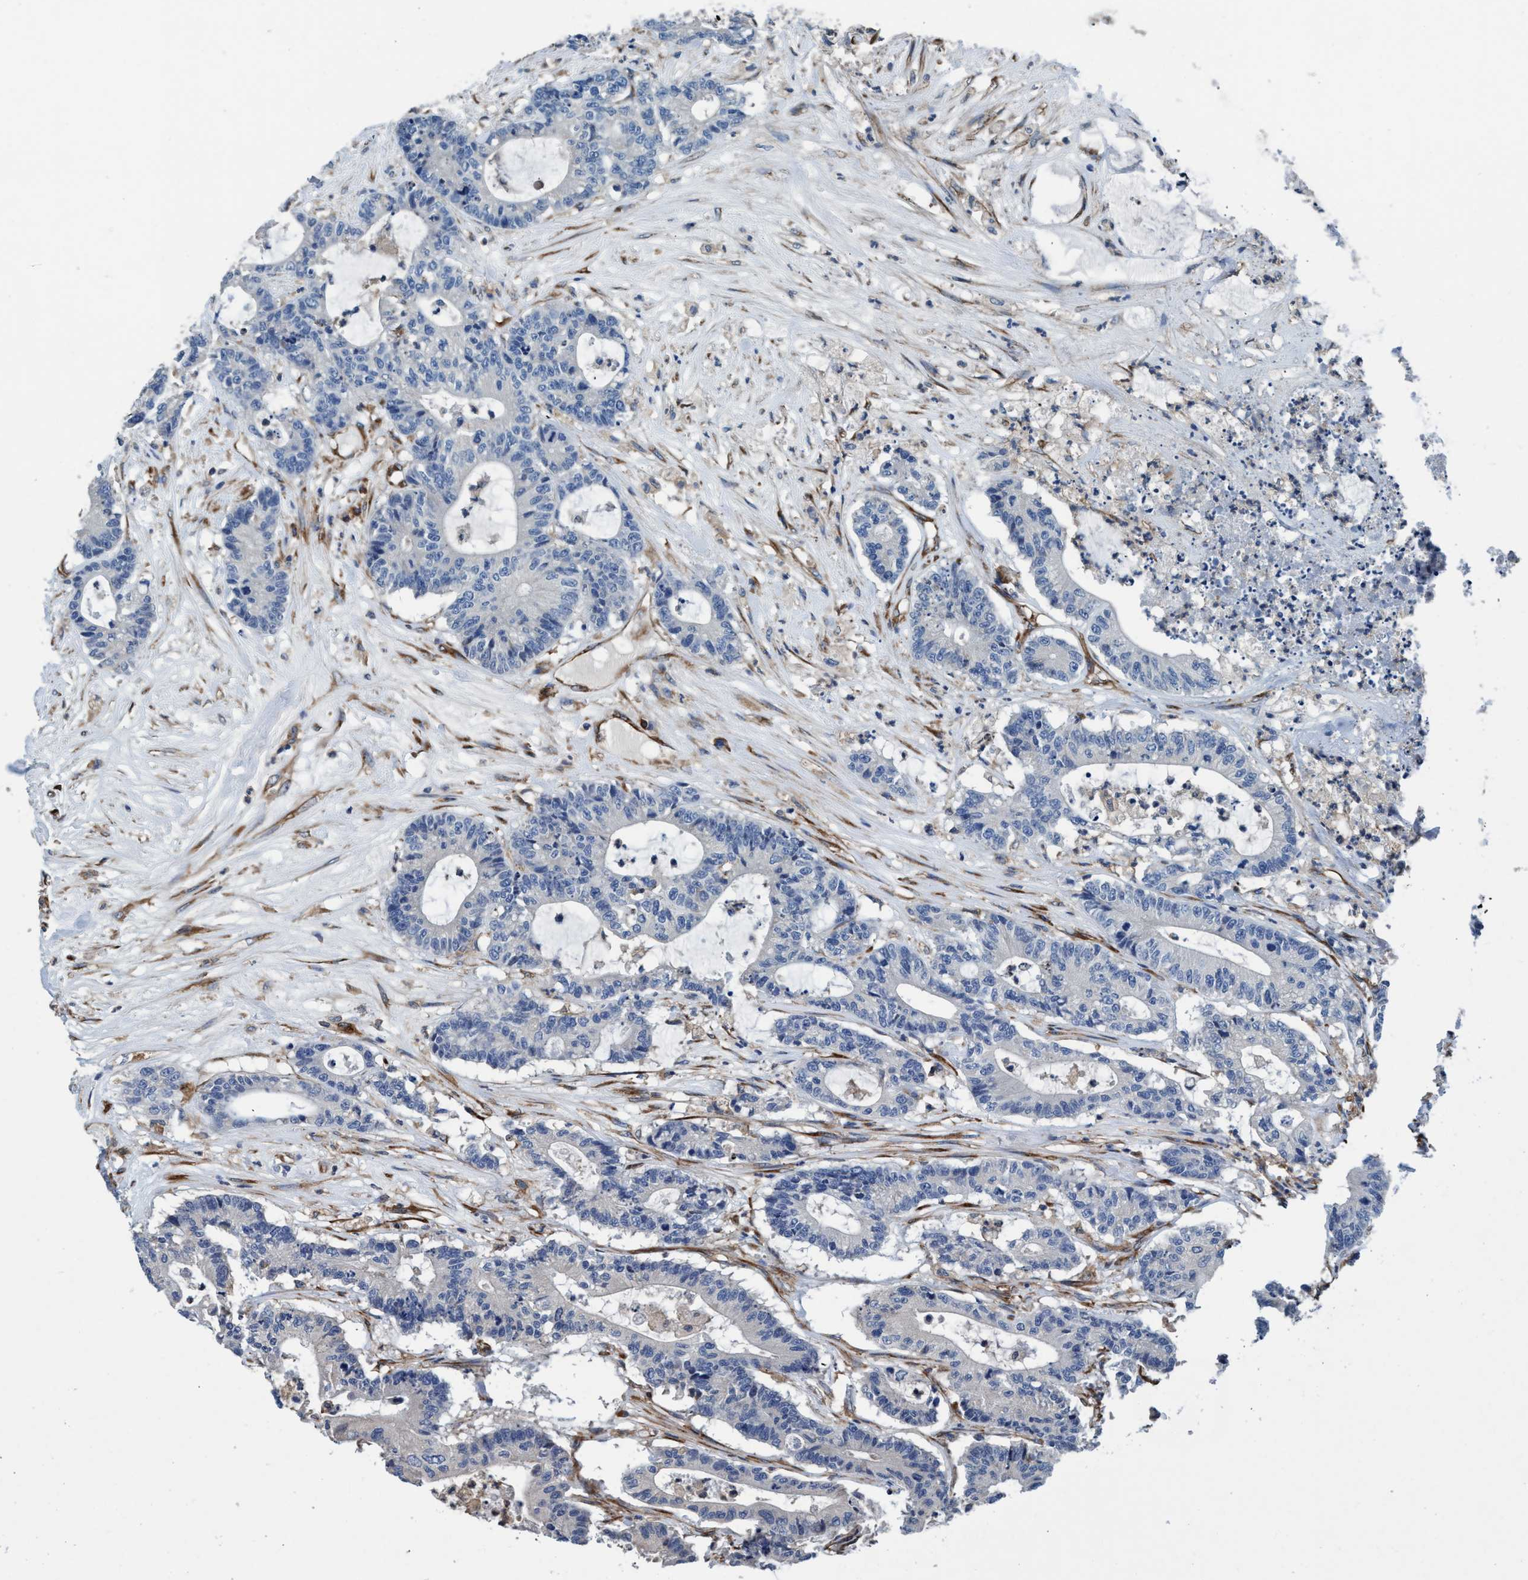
{"staining": {"intensity": "negative", "quantity": "none", "location": "none"}, "tissue": "colorectal cancer", "cell_type": "Tumor cells", "image_type": "cancer", "snomed": [{"axis": "morphology", "description": "Adenocarcinoma, NOS"}, {"axis": "topography", "description": "Colon"}], "caption": "Immunohistochemistry (IHC) of adenocarcinoma (colorectal) displays no positivity in tumor cells. Nuclei are stained in blue.", "gene": "ENDOG", "patient": {"sex": "female", "age": 84}}